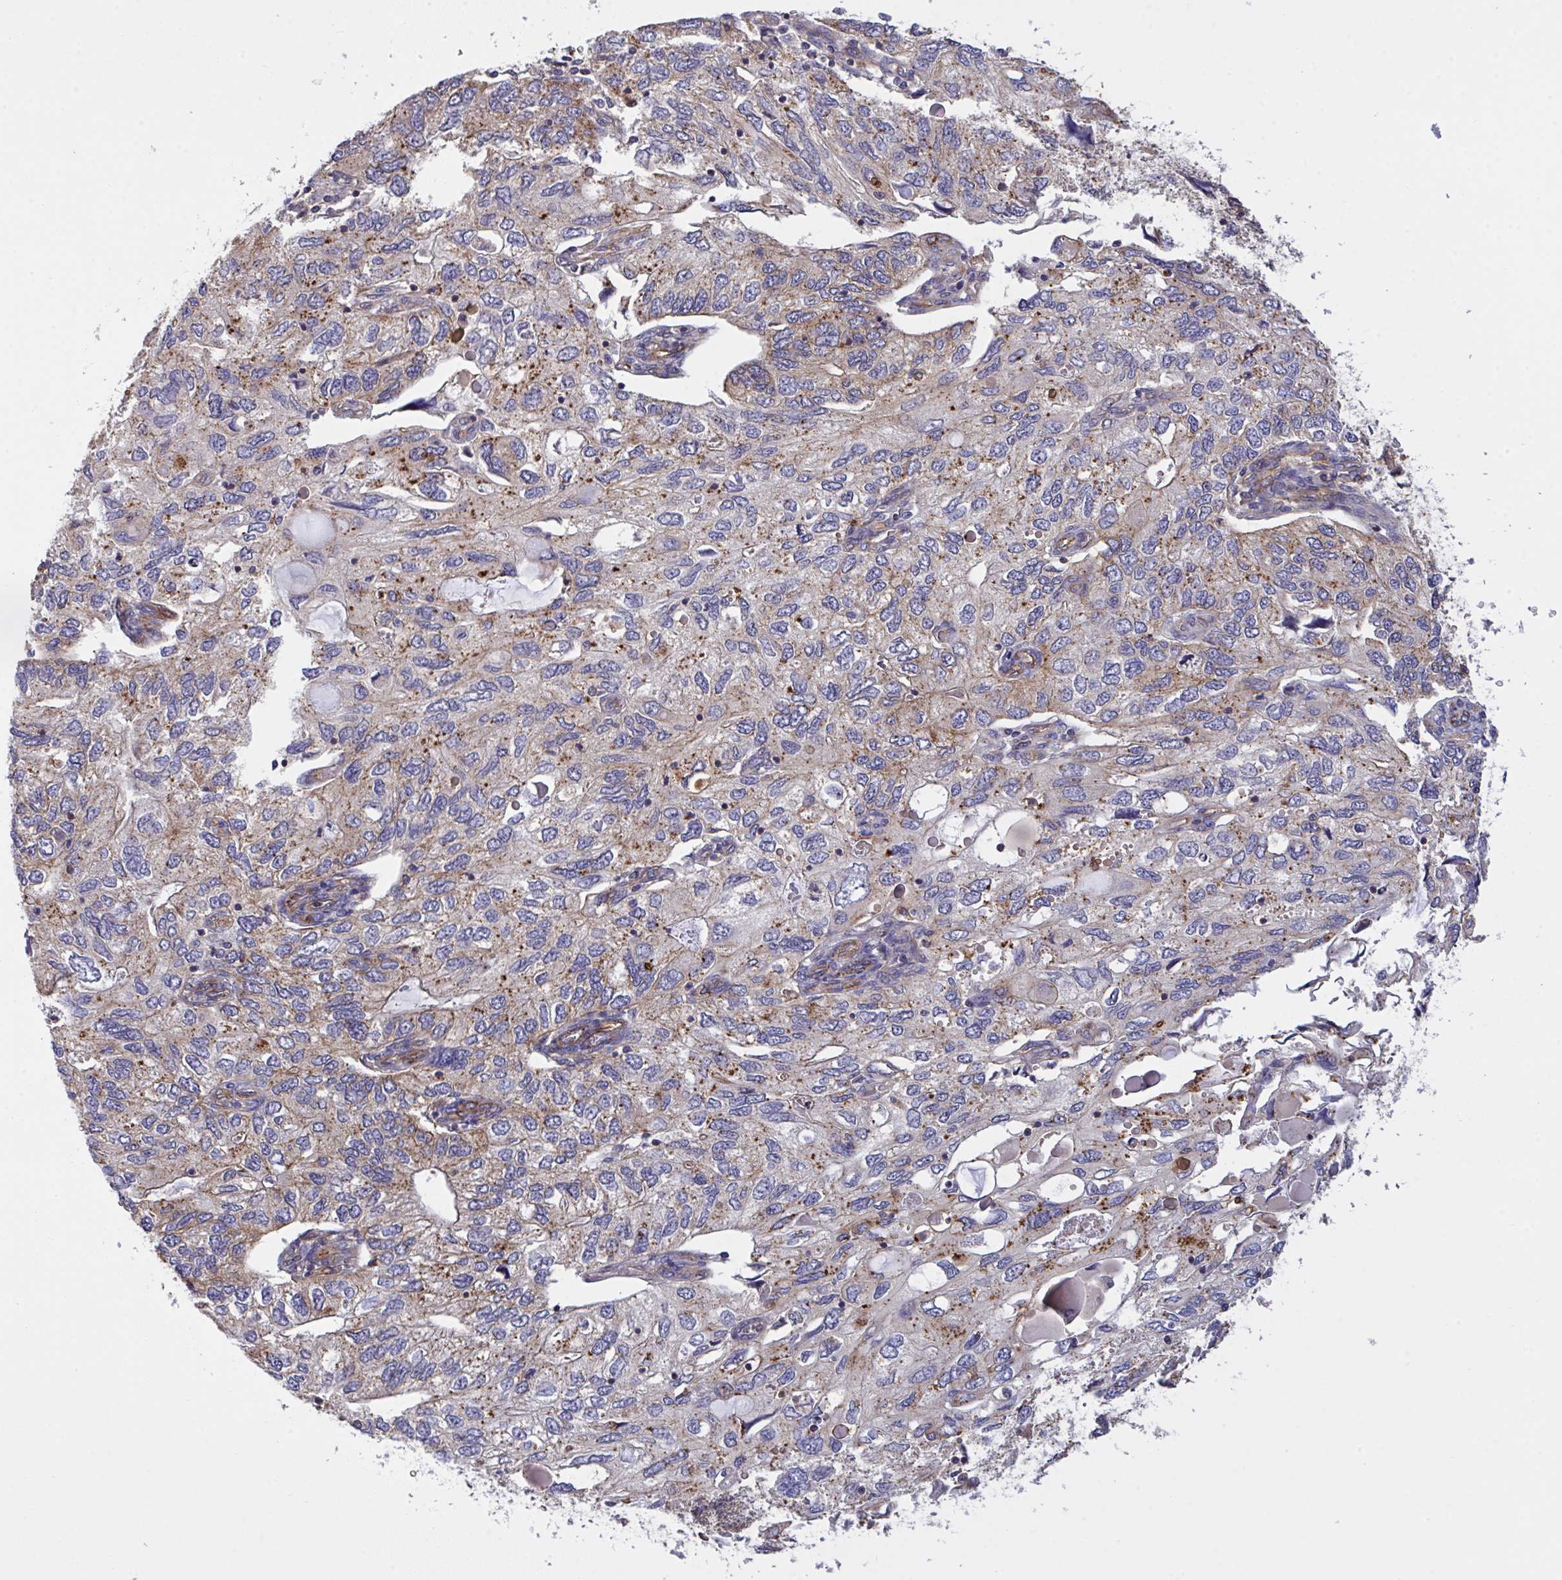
{"staining": {"intensity": "moderate", "quantity": "25%-75%", "location": "cytoplasmic/membranous"}, "tissue": "endometrial cancer", "cell_type": "Tumor cells", "image_type": "cancer", "snomed": [{"axis": "morphology", "description": "Carcinoma, NOS"}, {"axis": "topography", "description": "Uterus"}], "caption": "A histopathology image of endometrial cancer (carcinoma) stained for a protein exhibits moderate cytoplasmic/membranous brown staining in tumor cells.", "gene": "C4orf36", "patient": {"sex": "female", "age": 76}}